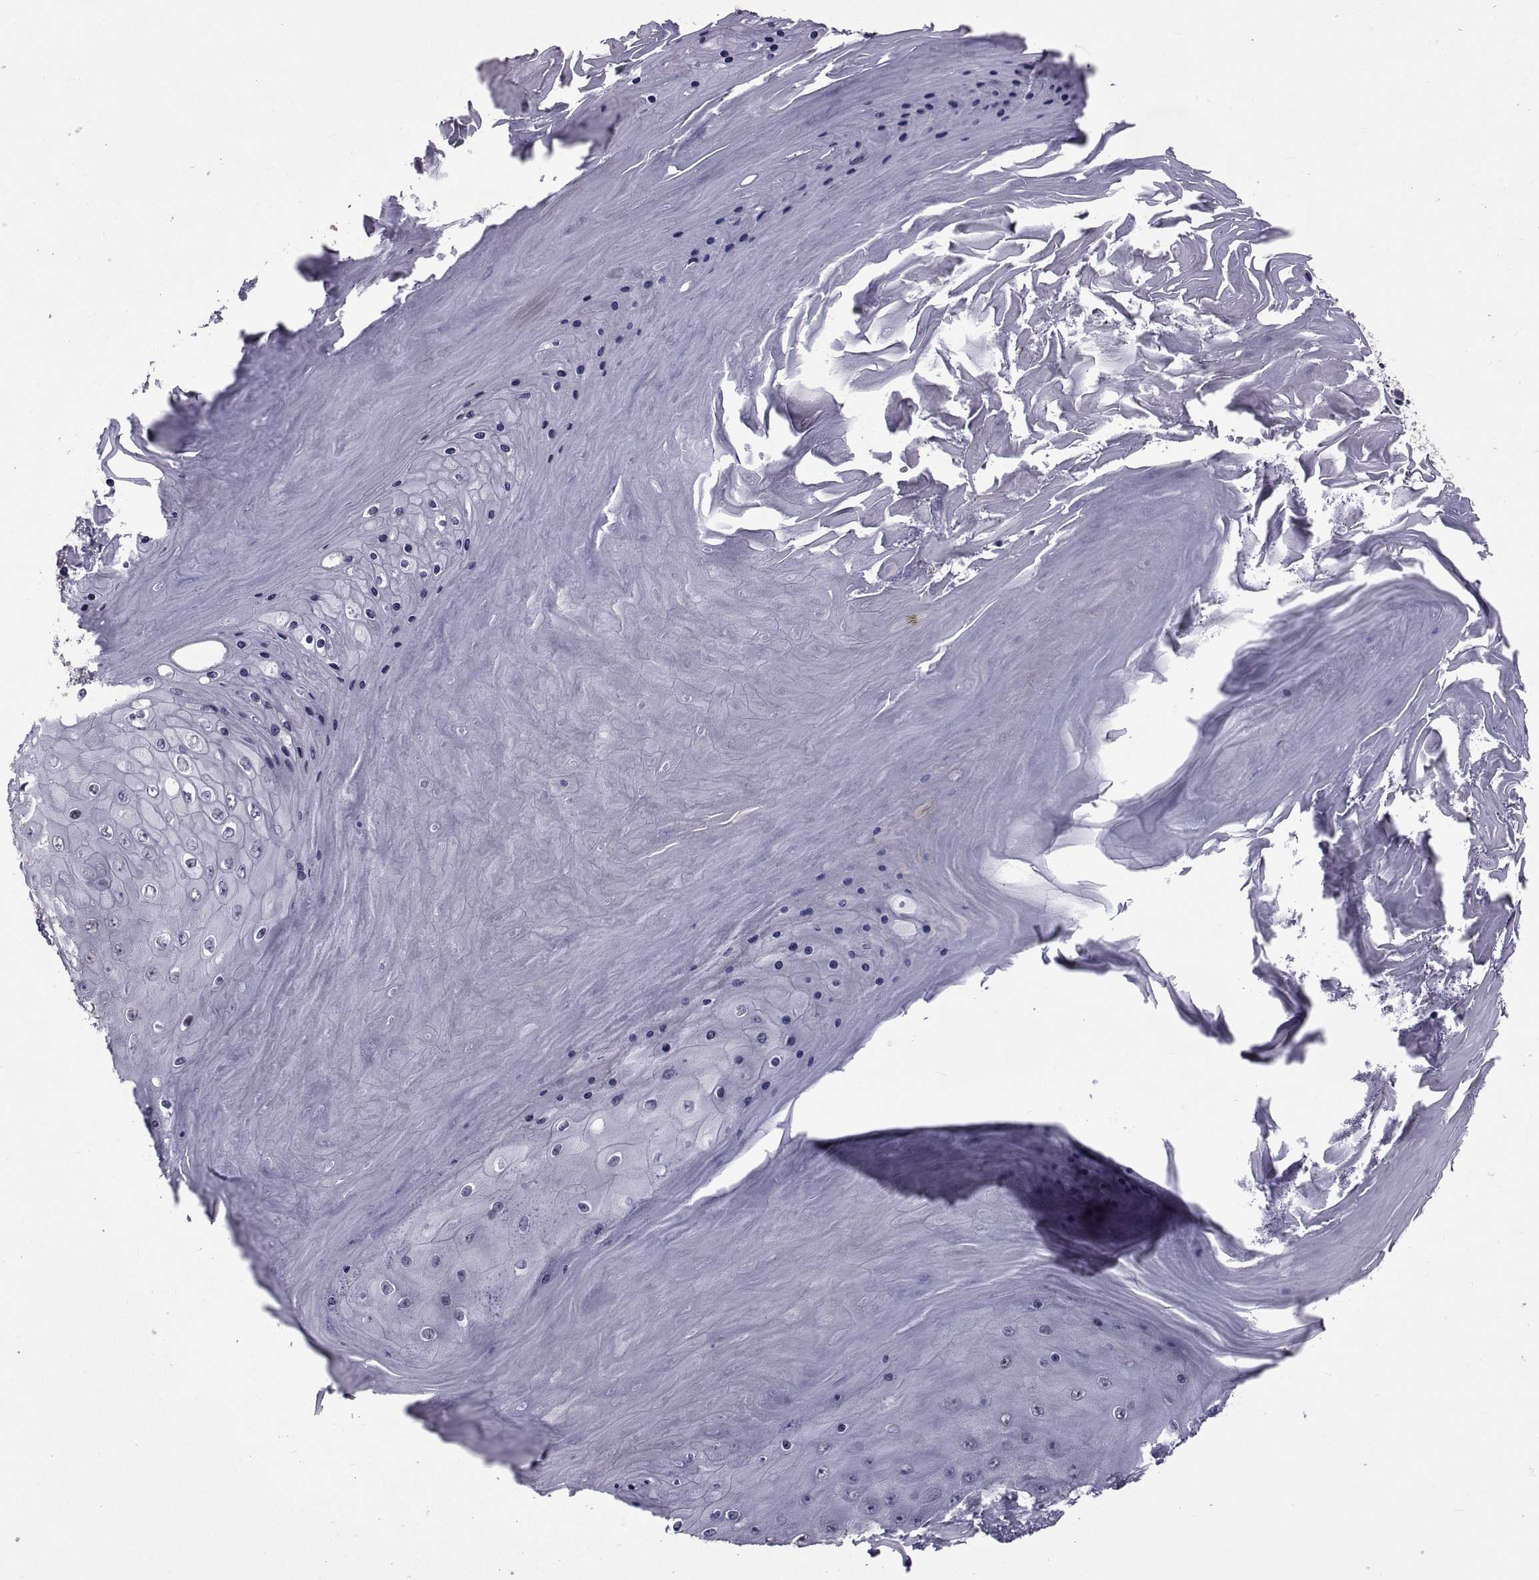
{"staining": {"intensity": "negative", "quantity": "none", "location": "none"}, "tissue": "skin cancer", "cell_type": "Tumor cells", "image_type": "cancer", "snomed": [{"axis": "morphology", "description": "Squamous cell carcinoma, NOS"}, {"axis": "topography", "description": "Skin"}], "caption": "Immunohistochemical staining of human squamous cell carcinoma (skin) shows no significant expression in tumor cells.", "gene": "CFAP74", "patient": {"sex": "male", "age": 62}}